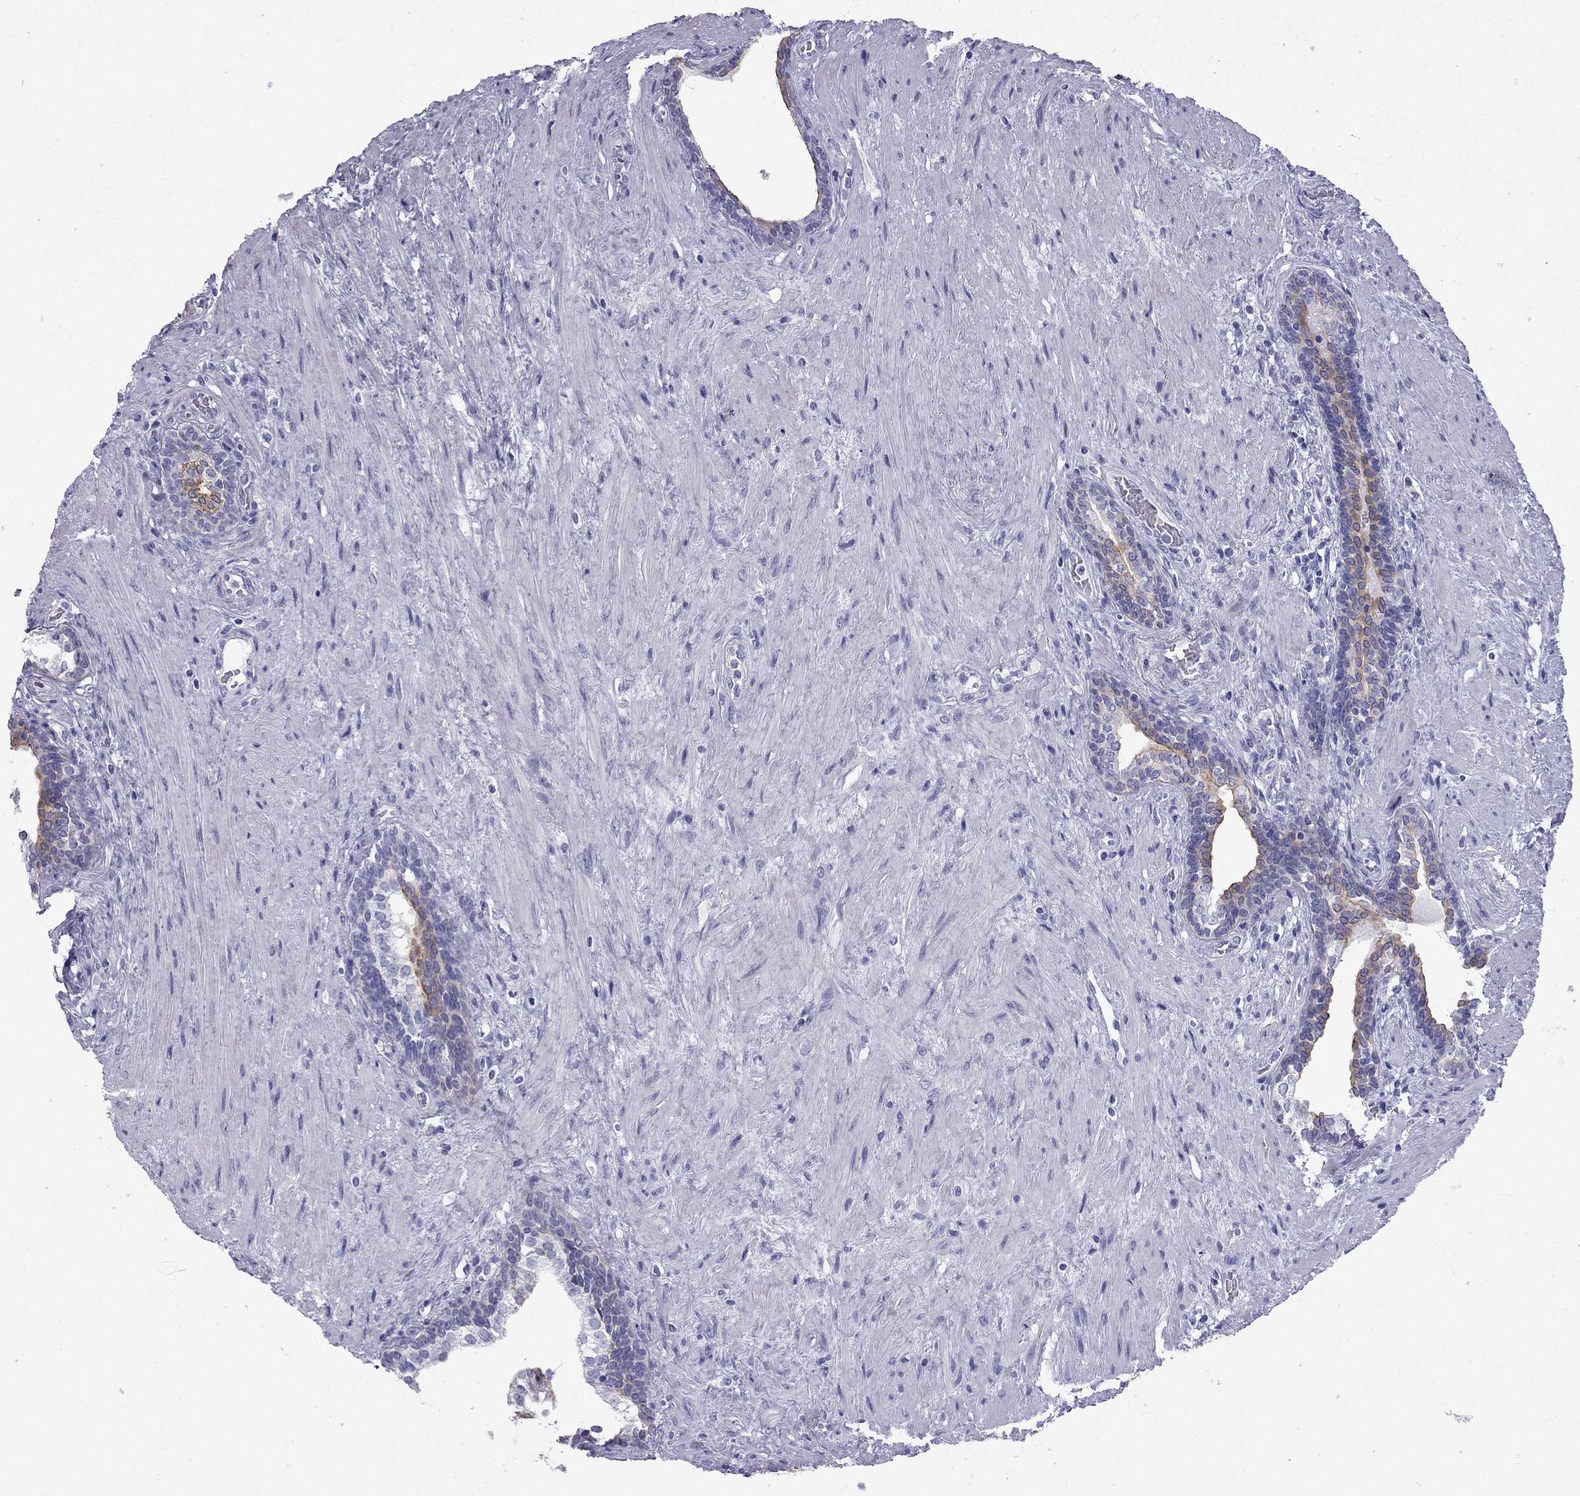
{"staining": {"intensity": "weak", "quantity": "<25%", "location": "cytoplasmic/membranous"}, "tissue": "prostate cancer", "cell_type": "Tumor cells", "image_type": "cancer", "snomed": [{"axis": "morphology", "description": "Adenocarcinoma, NOS"}, {"axis": "morphology", "description": "Adenocarcinoma, High grade"}, {"axis": "topography", "description": "Prostate"}], "caption": "The micrograph shows no staining of tumor cells in prostate cancer.", "gene": "GJA8", "patient": {"sex": "male", "age": 61}}